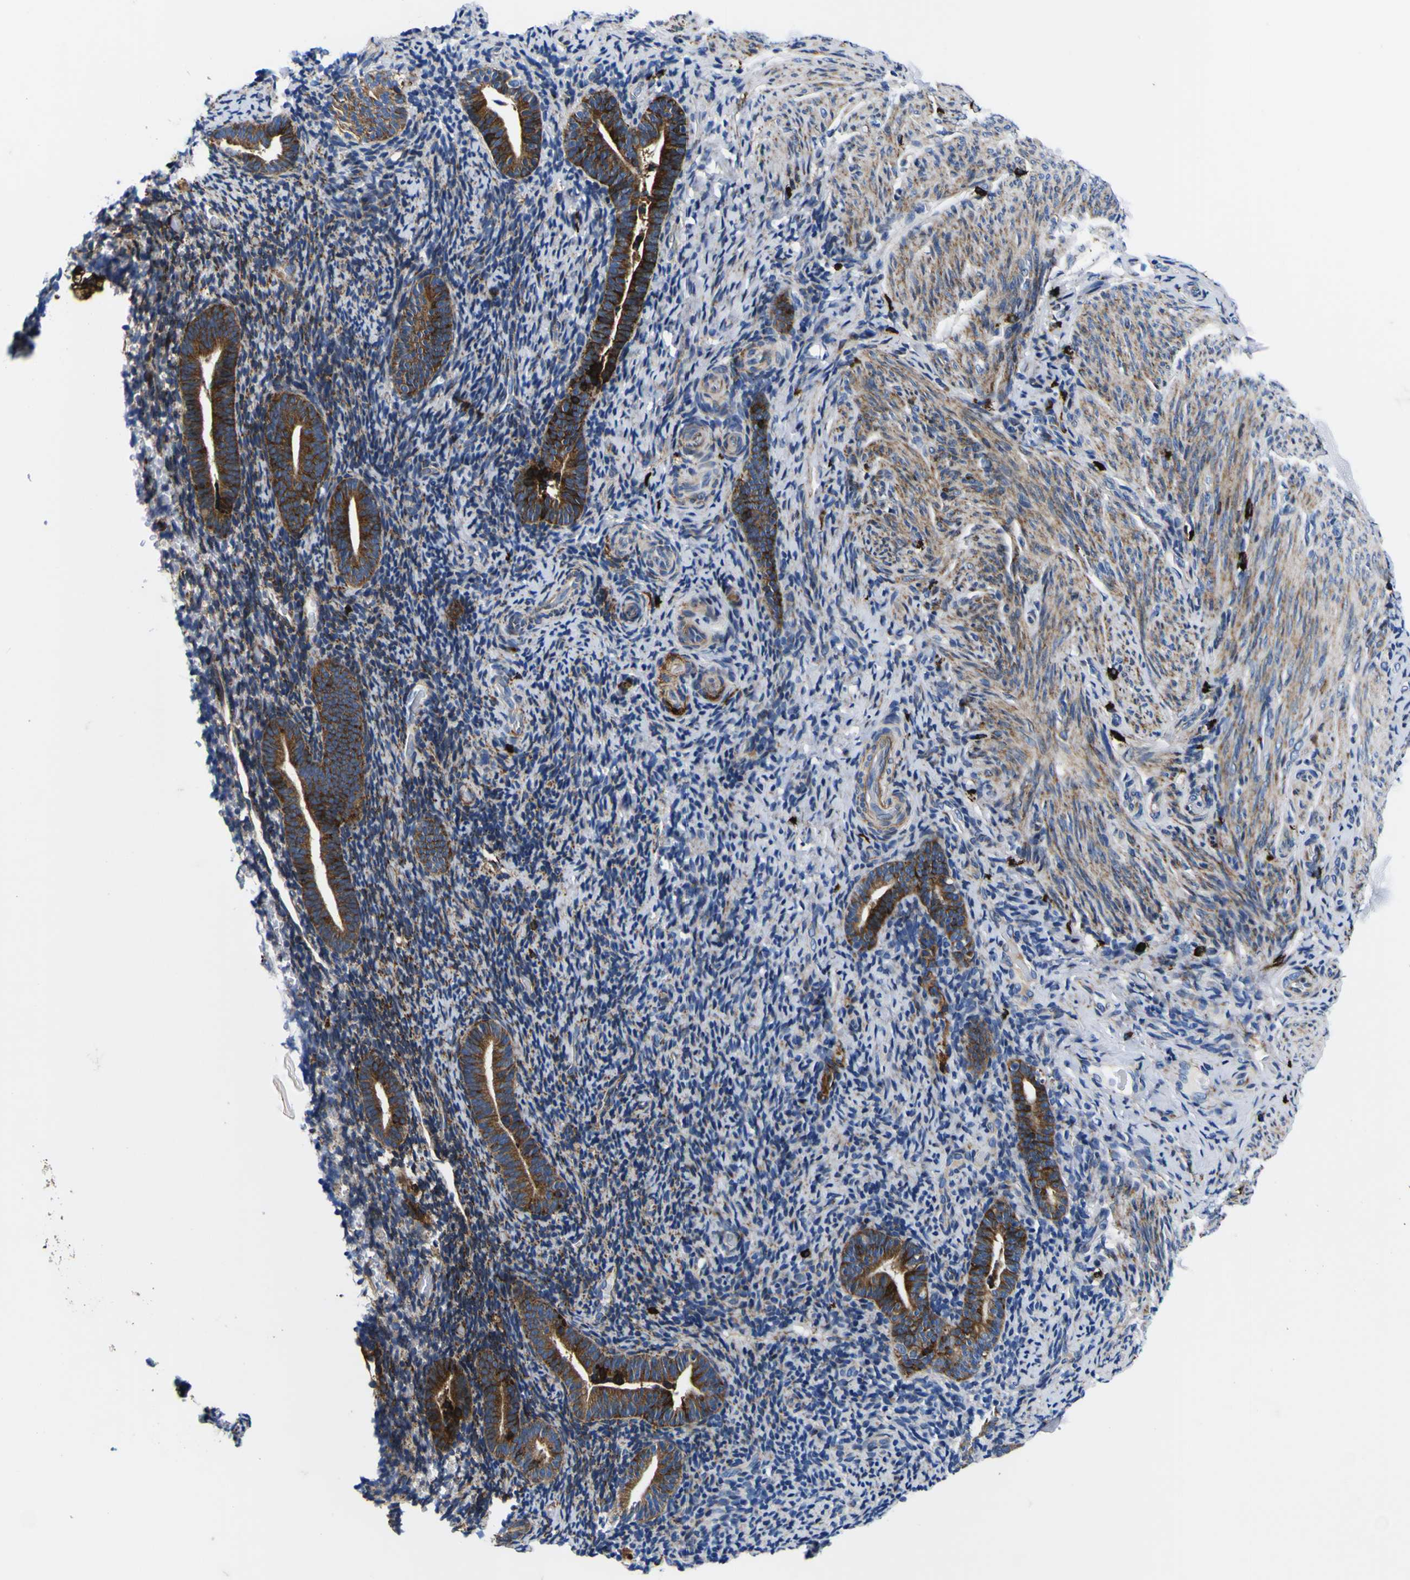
{"staining": {"intensity": "weak", "quantity": "<25%", "location": "cytoplasmic/membranous"}, "tissue": "endometrium", "cell_type": "Cells in endometrial stroma", "image_type": "normal", "snomed": [{"axis": "morphology", "description": "Normal tissue, NOS"}, {"axis": "topography", "description": "Endometrium"}], "caption": "The photomicrograph shows no significant positivity in cells in endometrial stroma of endometrium.", "gene": "SCD", "patient": {"sex": "female", "age": 51}}